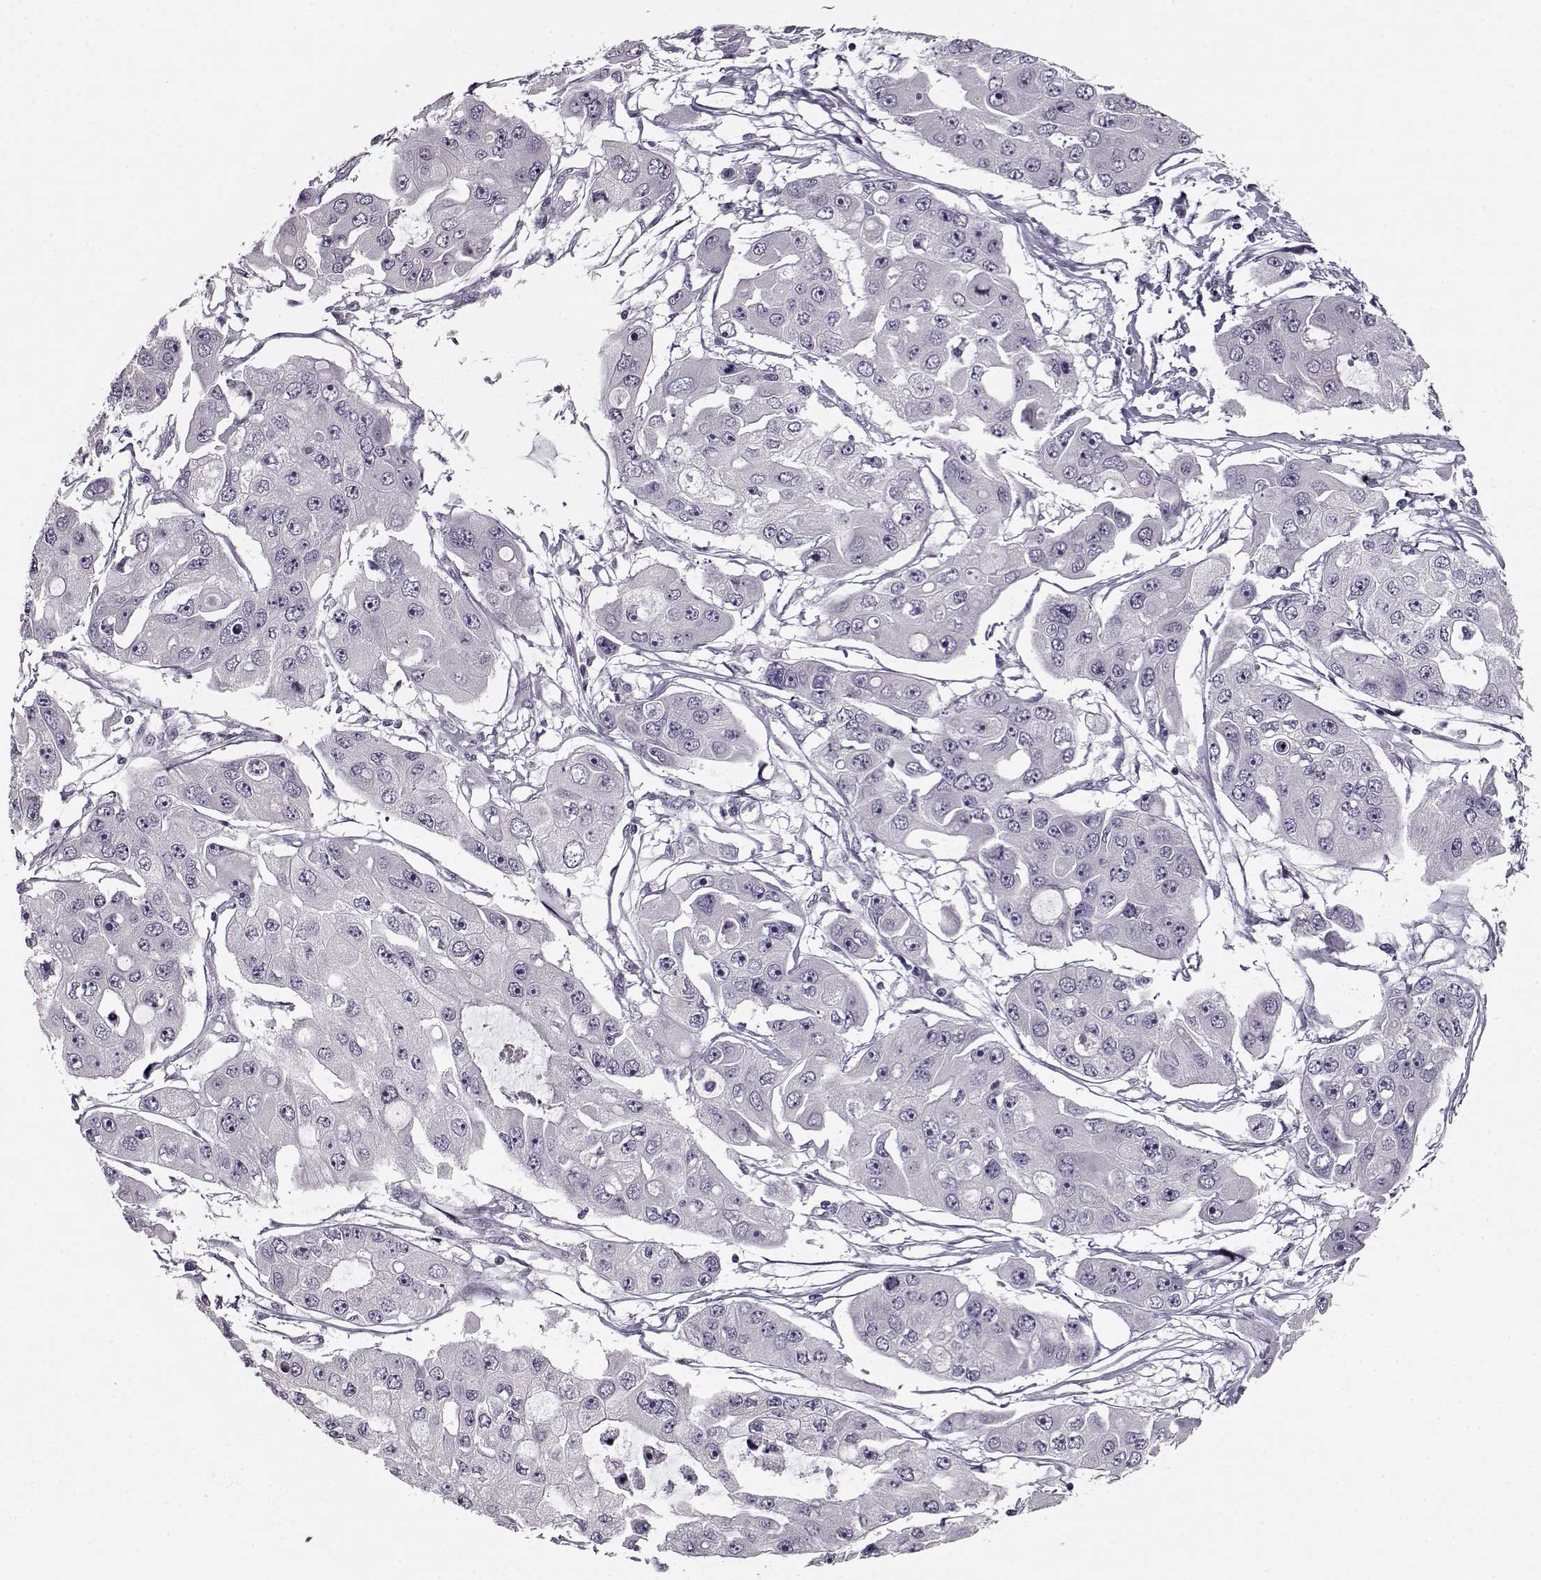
{"staining": {"intensity": "negative", "quantity": "none", "location": "none"}, "tissue": "ovarian cancer", "cell_type": "Tumor cells", "image_type": "cancer", "snomed": [{"axis": "morphology", "description": "Cystadenocarcinoma, serous, NOS"}, {"axis": "topography", "description": "Ovary"}], "caption": "Tumor cells are negative for brown protein staining in ovarian serous cystadenocarcinoma.", "gene": "RP1L1", "patient": {"sex": "female", "age": 56}}